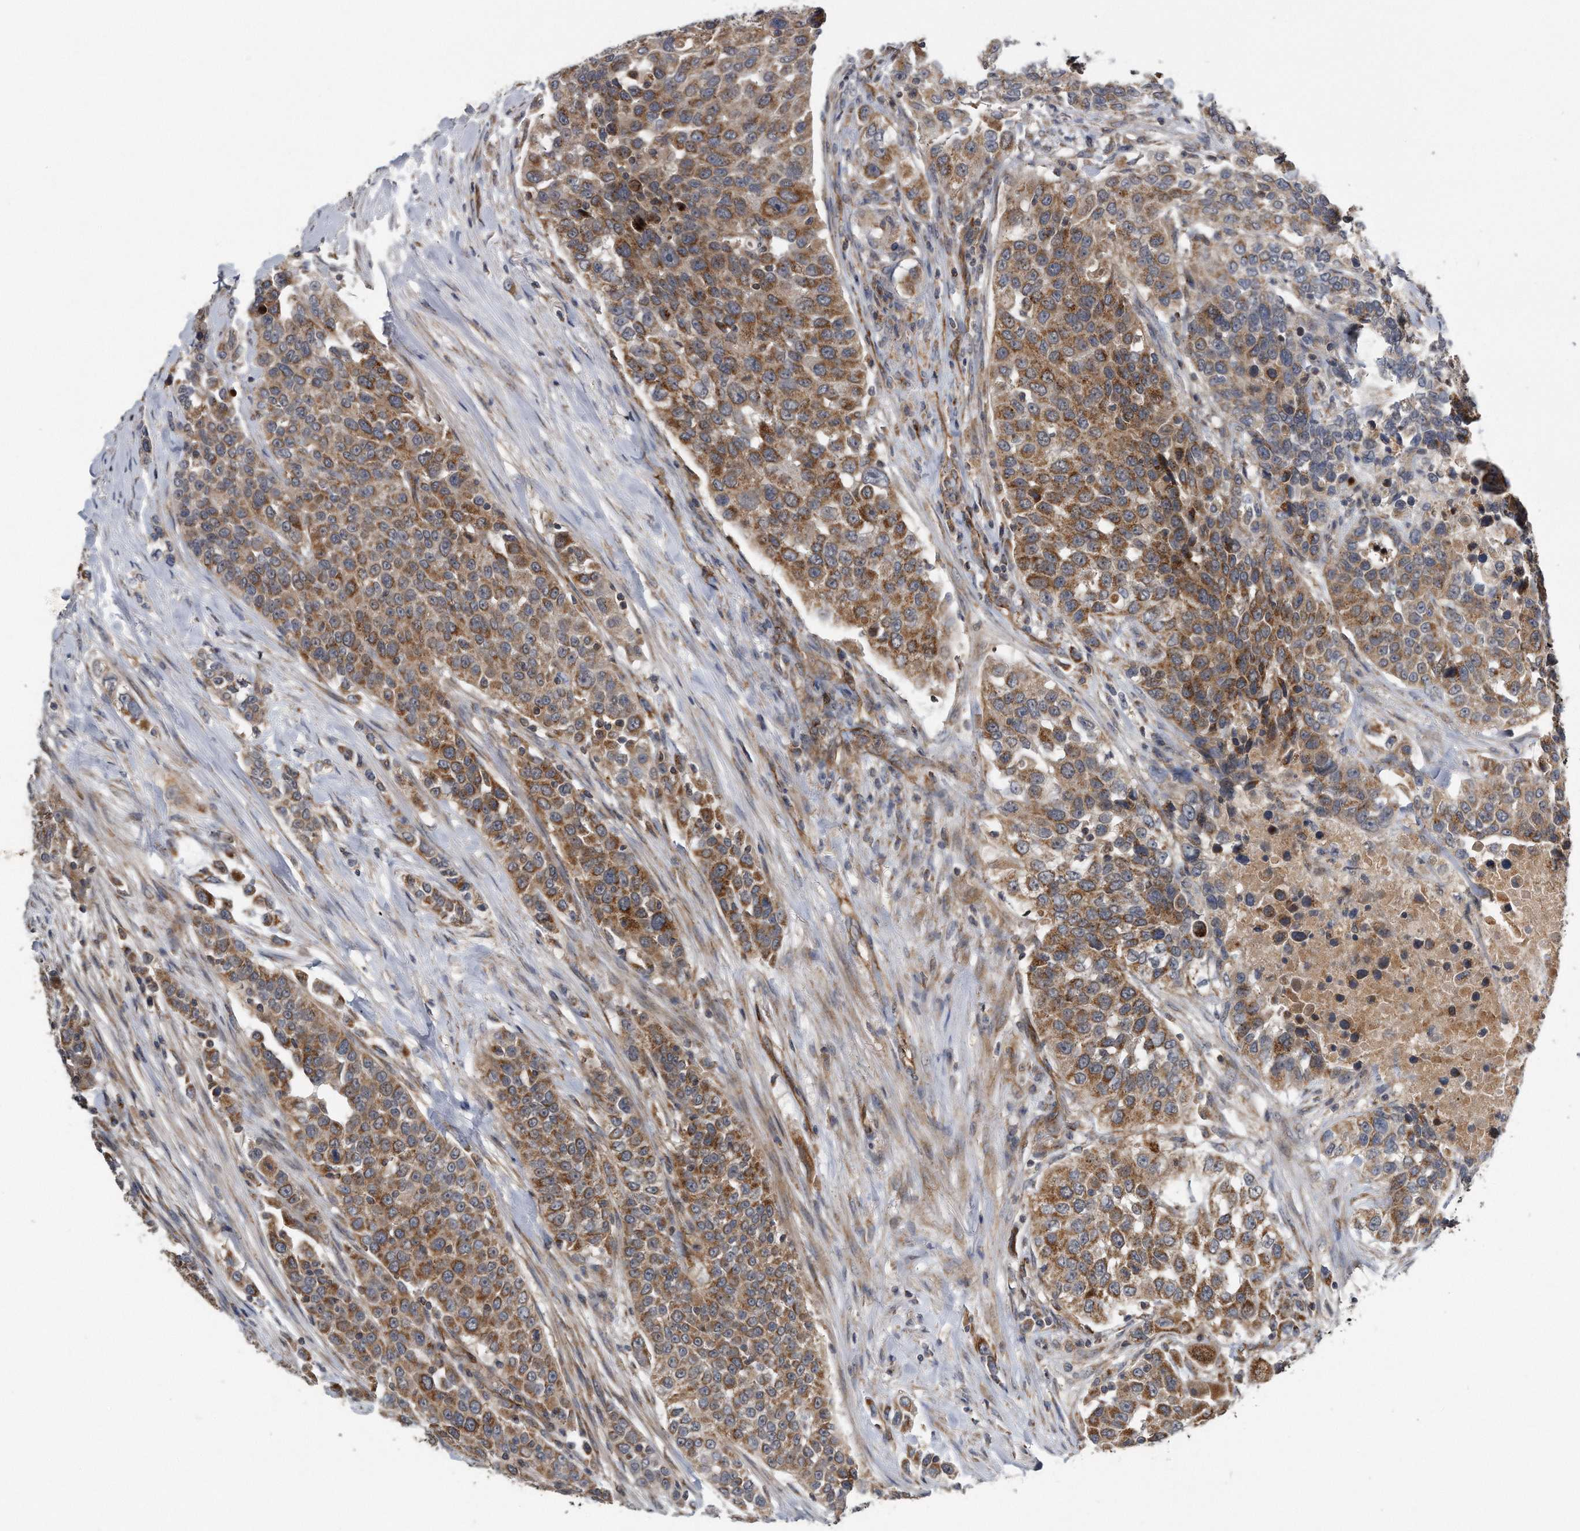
{"staining": {"intensity": "moderate", "quantity": ">75%", "location": "cytoplasmic/membranous"}, "tissue": "urothelial cancer", "cell_type": "Tumor cells", "image_type": "cancer", "snomed": [{"axis": "morphology", "description": "Urothelial carcinoma, High grade"}, {"axis": "topography", "description": "Urinary bladder"}], "caption": "Immunohistochemical staining of urothelial cancer shows medium levels of moderate cytoplasmic/membranous protein positivity in approximately >75% of tumor cells.", "gene": "LYRM4", "patient": {"sex": "female", "age": 80}}